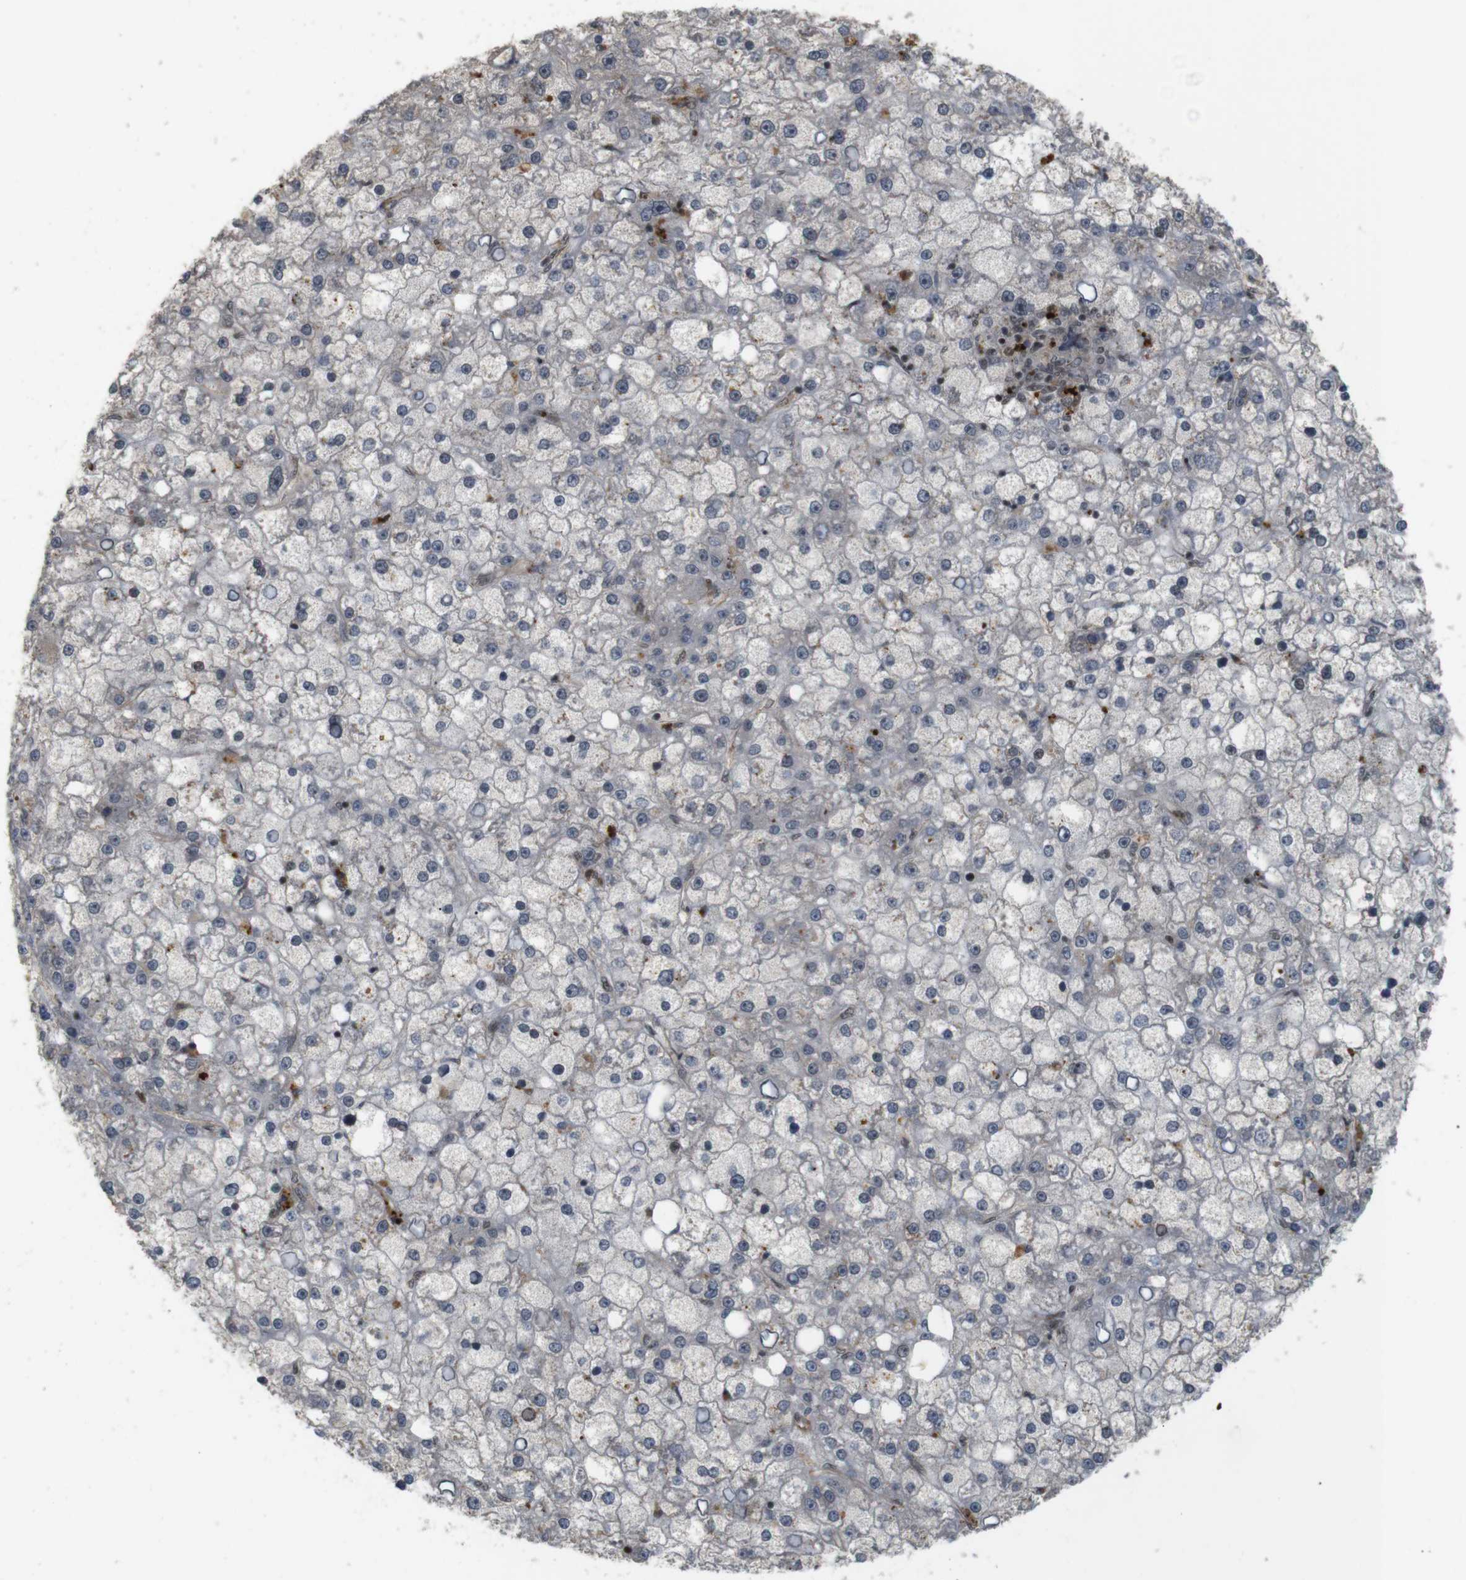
{"staining": {"intensity": "negative", "quantity": "none", "location": "none"}, "tissue": "liver cancer", "cell_type": "Tumor cells", "image_type": "cancer", "snomed": [{"axis": "morphology", "description": "Carcinoma, Hepatocellular, NOS"}, {"axis": "topography", "description": "Liver"}], "caption": "Tumor cells are negative for protein expression in human hepatocellular carcinoma (liver).", "gene": "SP2", "patient": {"sex": "male", "age": 67}}